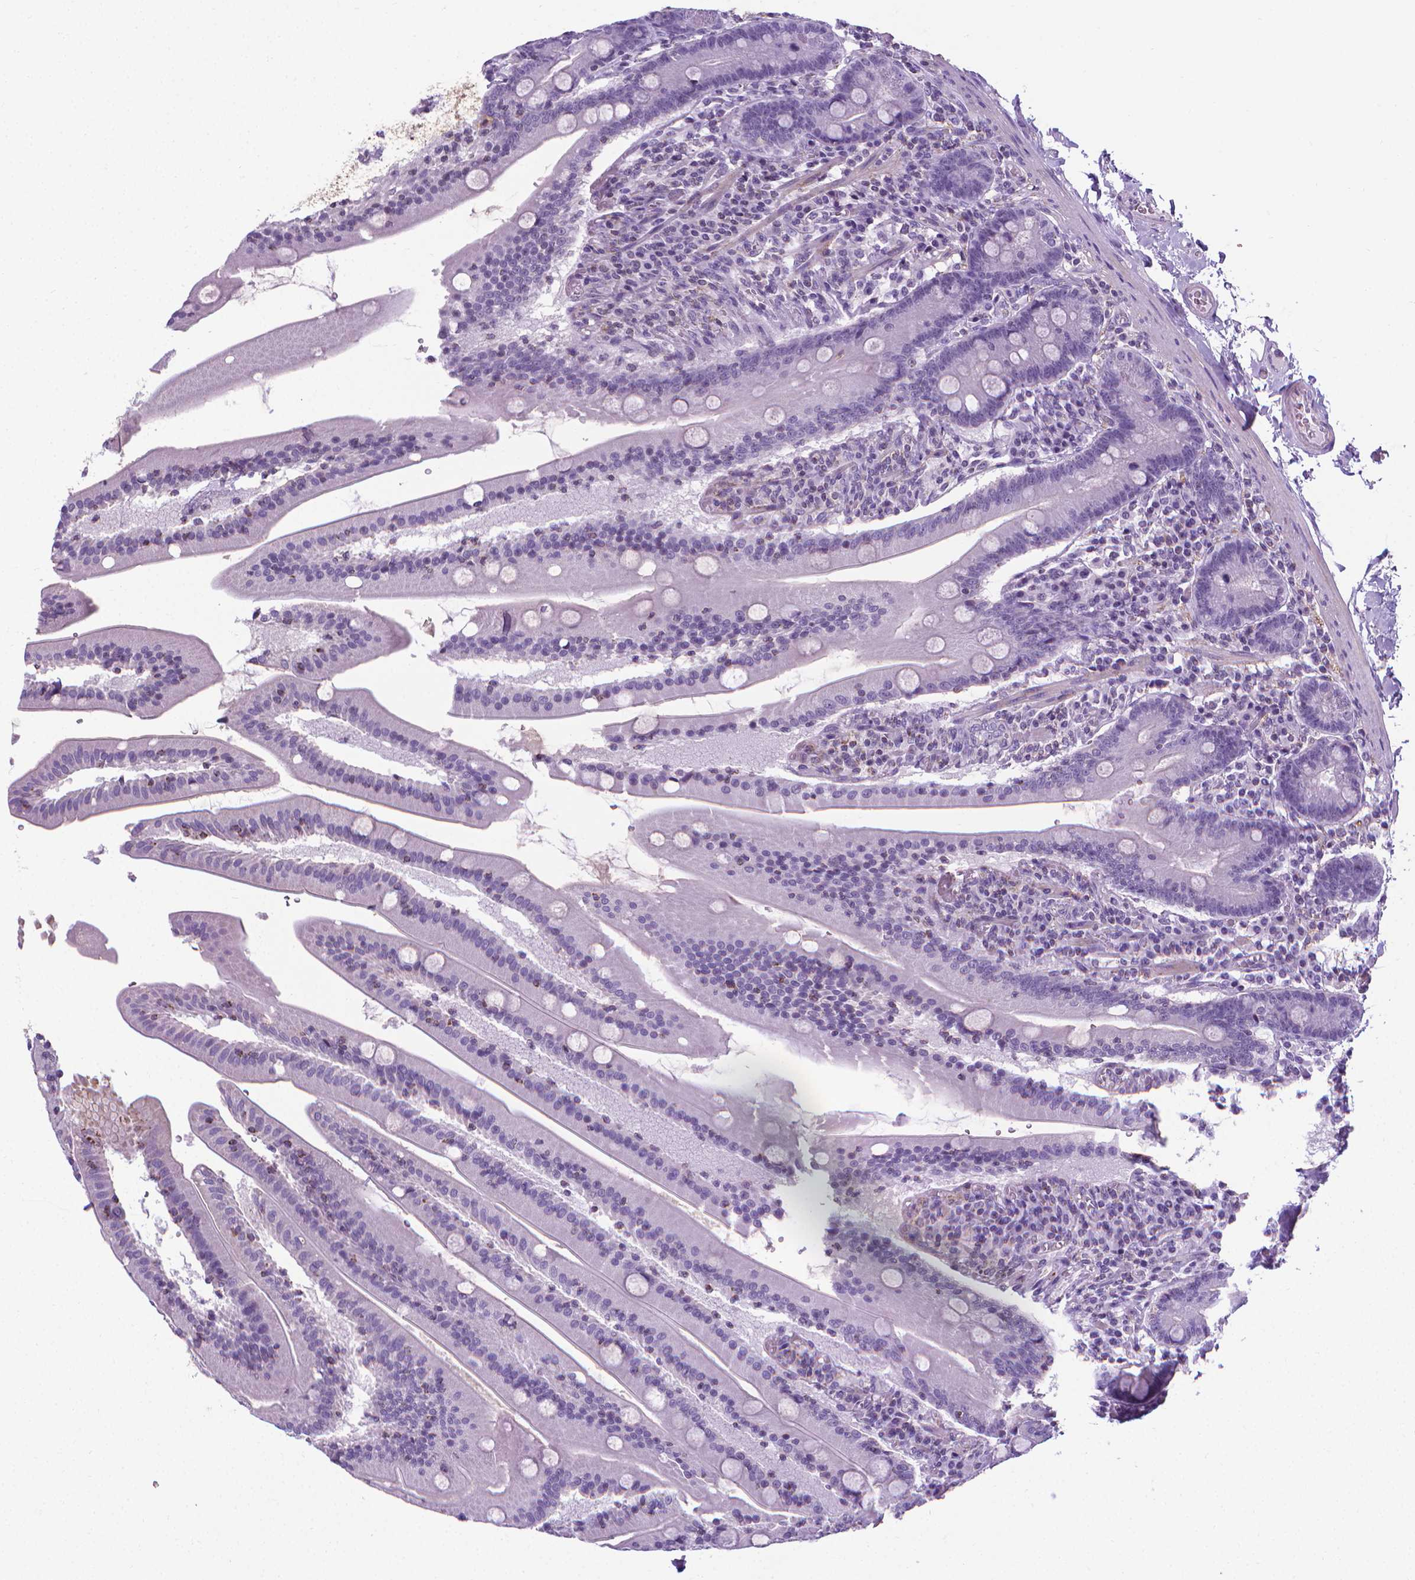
{"staining": {"intensity": "negative", "quantity": "none", "location": "none"}, "tissue": "small intestine", "cell_type": "Glandular cells", "image_type": "normal", "snomed": [{"axis": "morphology", "description": "Normal tissue, NOS"}, {"axis": "topography", "description": "Small intestine"}], "caption": "High power microscopy image of an immunohistochemistry (IHC) micrograph of normal small intestine, revealing no significant staining in glandular cells.", "gene": "POU3F3", "patient": {"sex": "male", "age": 37}}